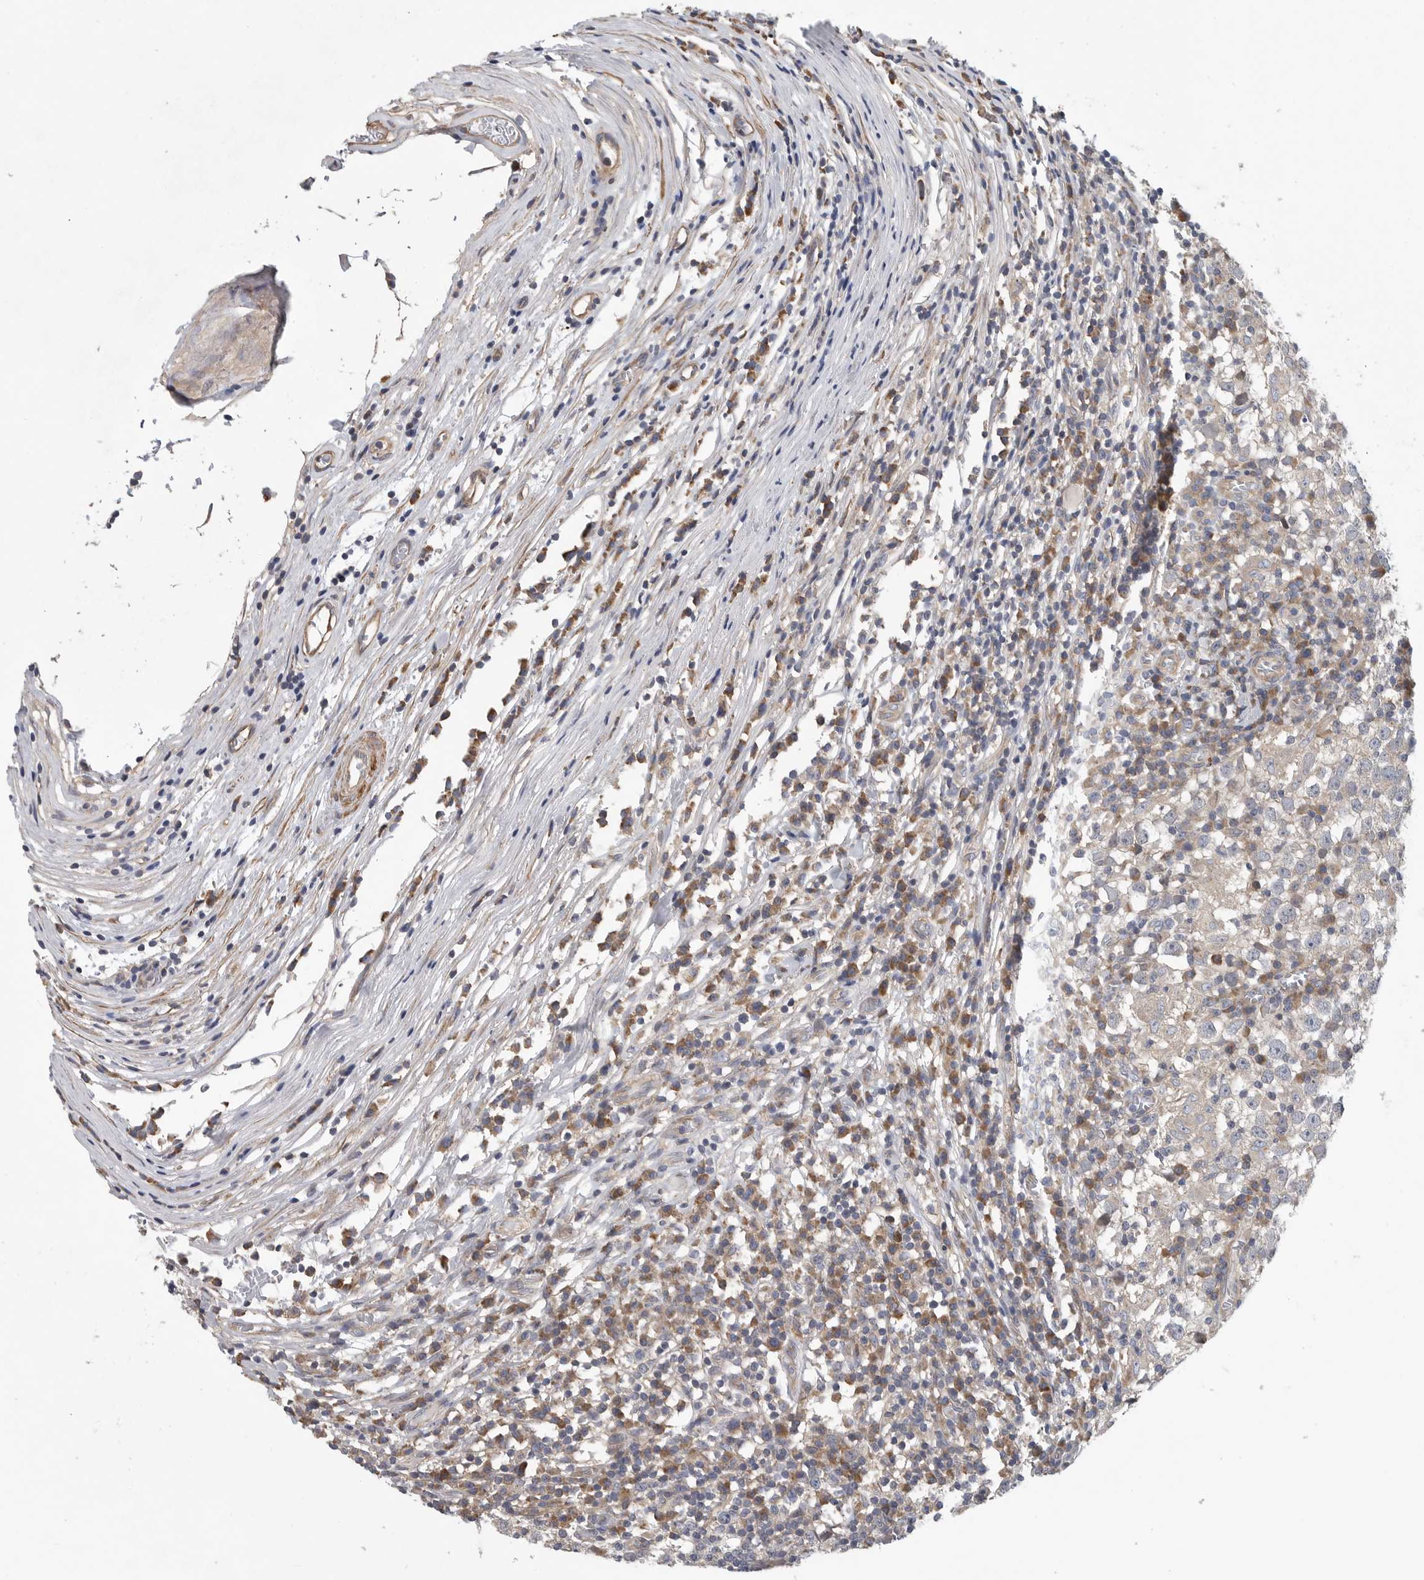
{"staining": {"intensity": "weak", "quantity": "<25%", "location": "cytoplasmic/membranous"}, "tissue": "testis cancer", "cell_type": "Tumor cells", "image_type": "cancer", "snomed": [{"axis": "morphology", "description": "Seminoma, NOS"}, {"axis": "topography", "description": "Testis"}], "caption": "Human testis cancer stained for a protein using immunohistochemistry shows no staining in tumor cells.", "gene": "OXR1", "patient": {"sex": "male", "age": 65}}